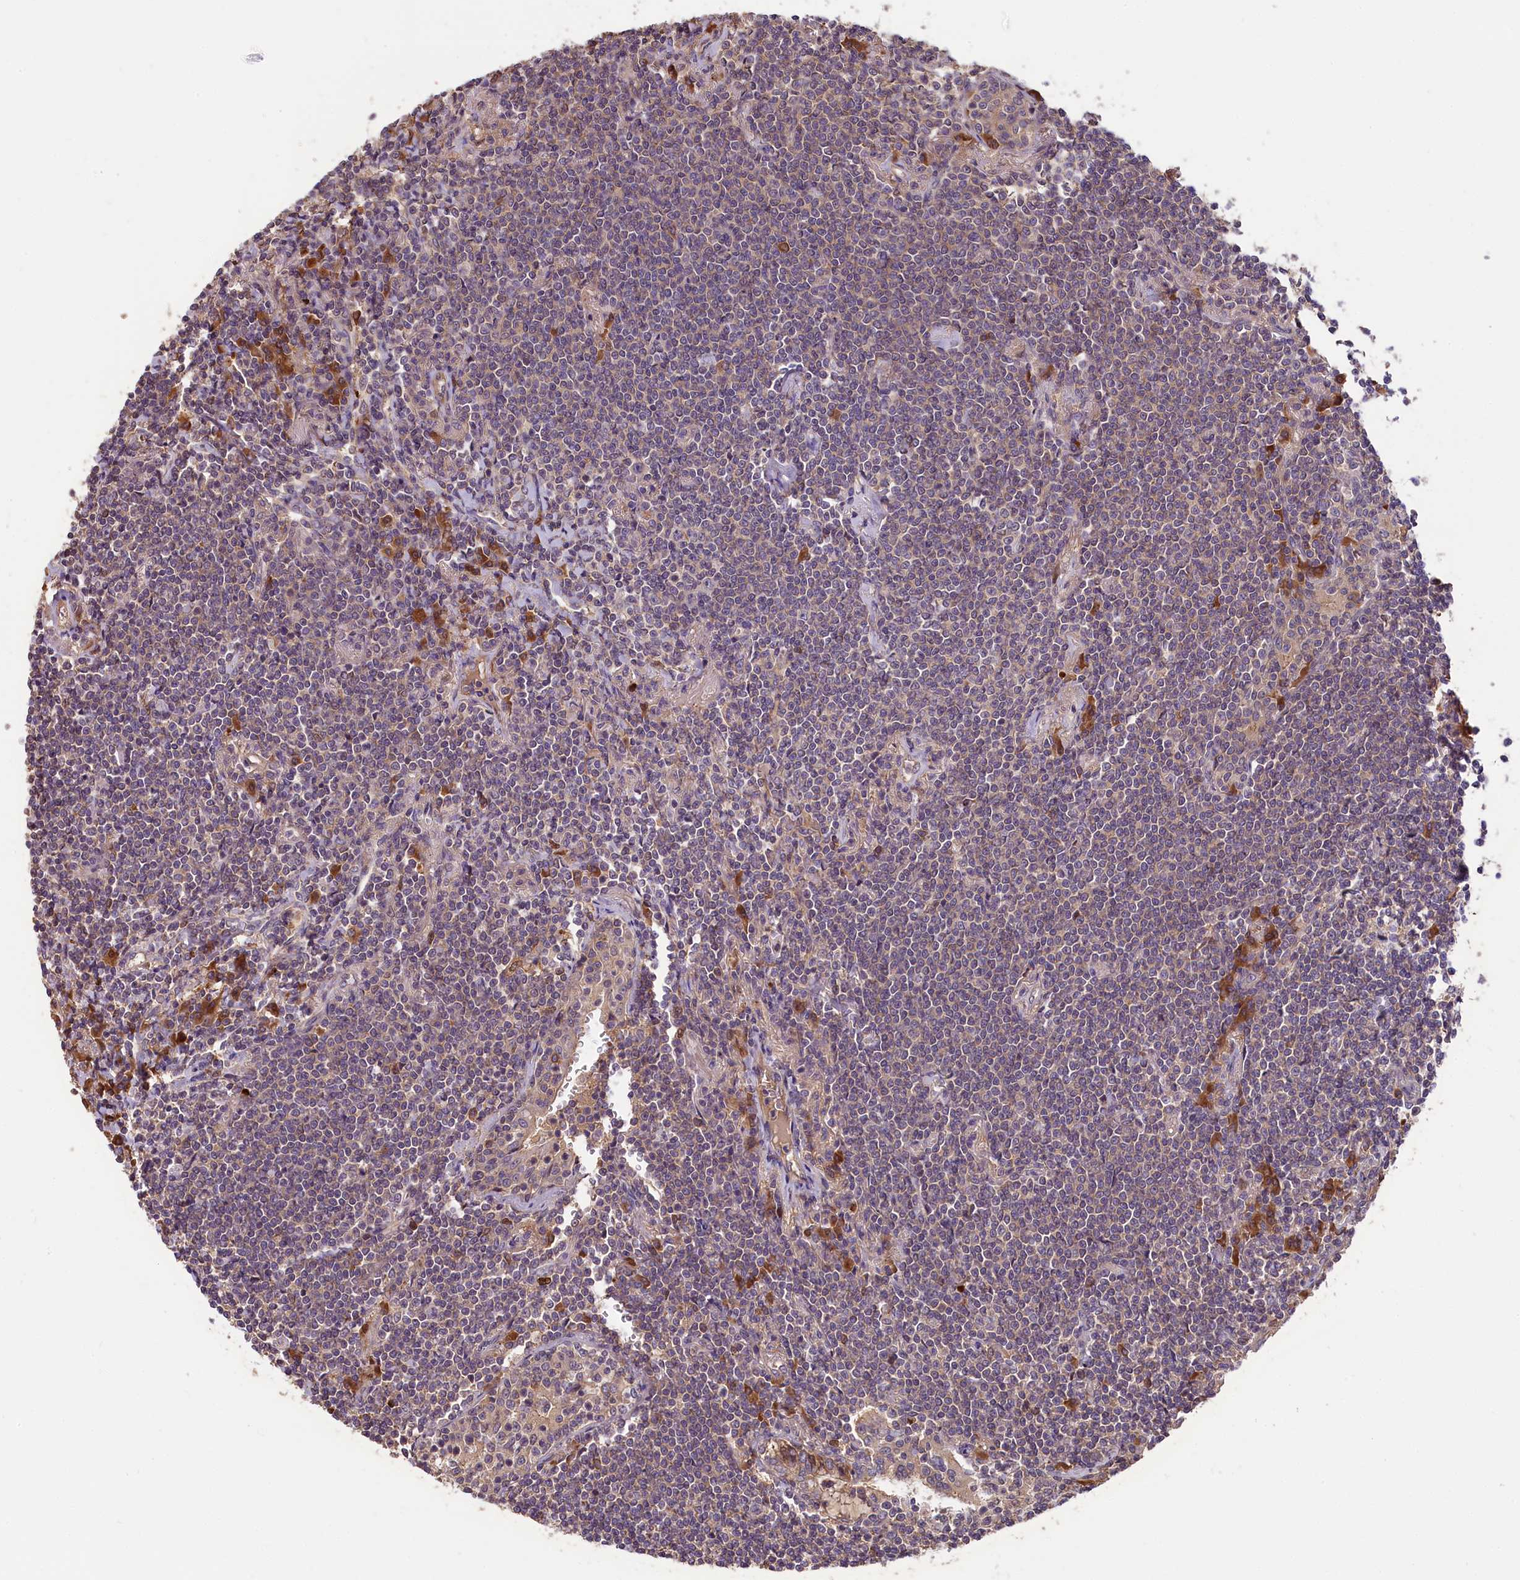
{"staining": {"intensity": "weak", "quantity": "25%-75%", "location": "cytoplasmic/membranous"}, "tissue": "lymphoma", "cell_type": "Tumor cells", "image_type": "cancer", "snomed": [{"axis": "morphology", "description": "Malignant lymphoma, non-Hodgkin's type, Low grade"}, {"axis": "topography", "description": "Lung"}], "caption": "Immunohistochemical staining of low-grade malignant lymphoma, non-Hodgkin's type displays weak cytoplasmic/membranous protein staining in about 25%-75% of tumor cells. Using DAB (3,3'-diaminobenzidine) (brown) and hematoxylin (blue) stains, captured at high magnification using brightfield microscopy.", "gene": "SETD6", "patient": {"sex": "female", "age": 71}}